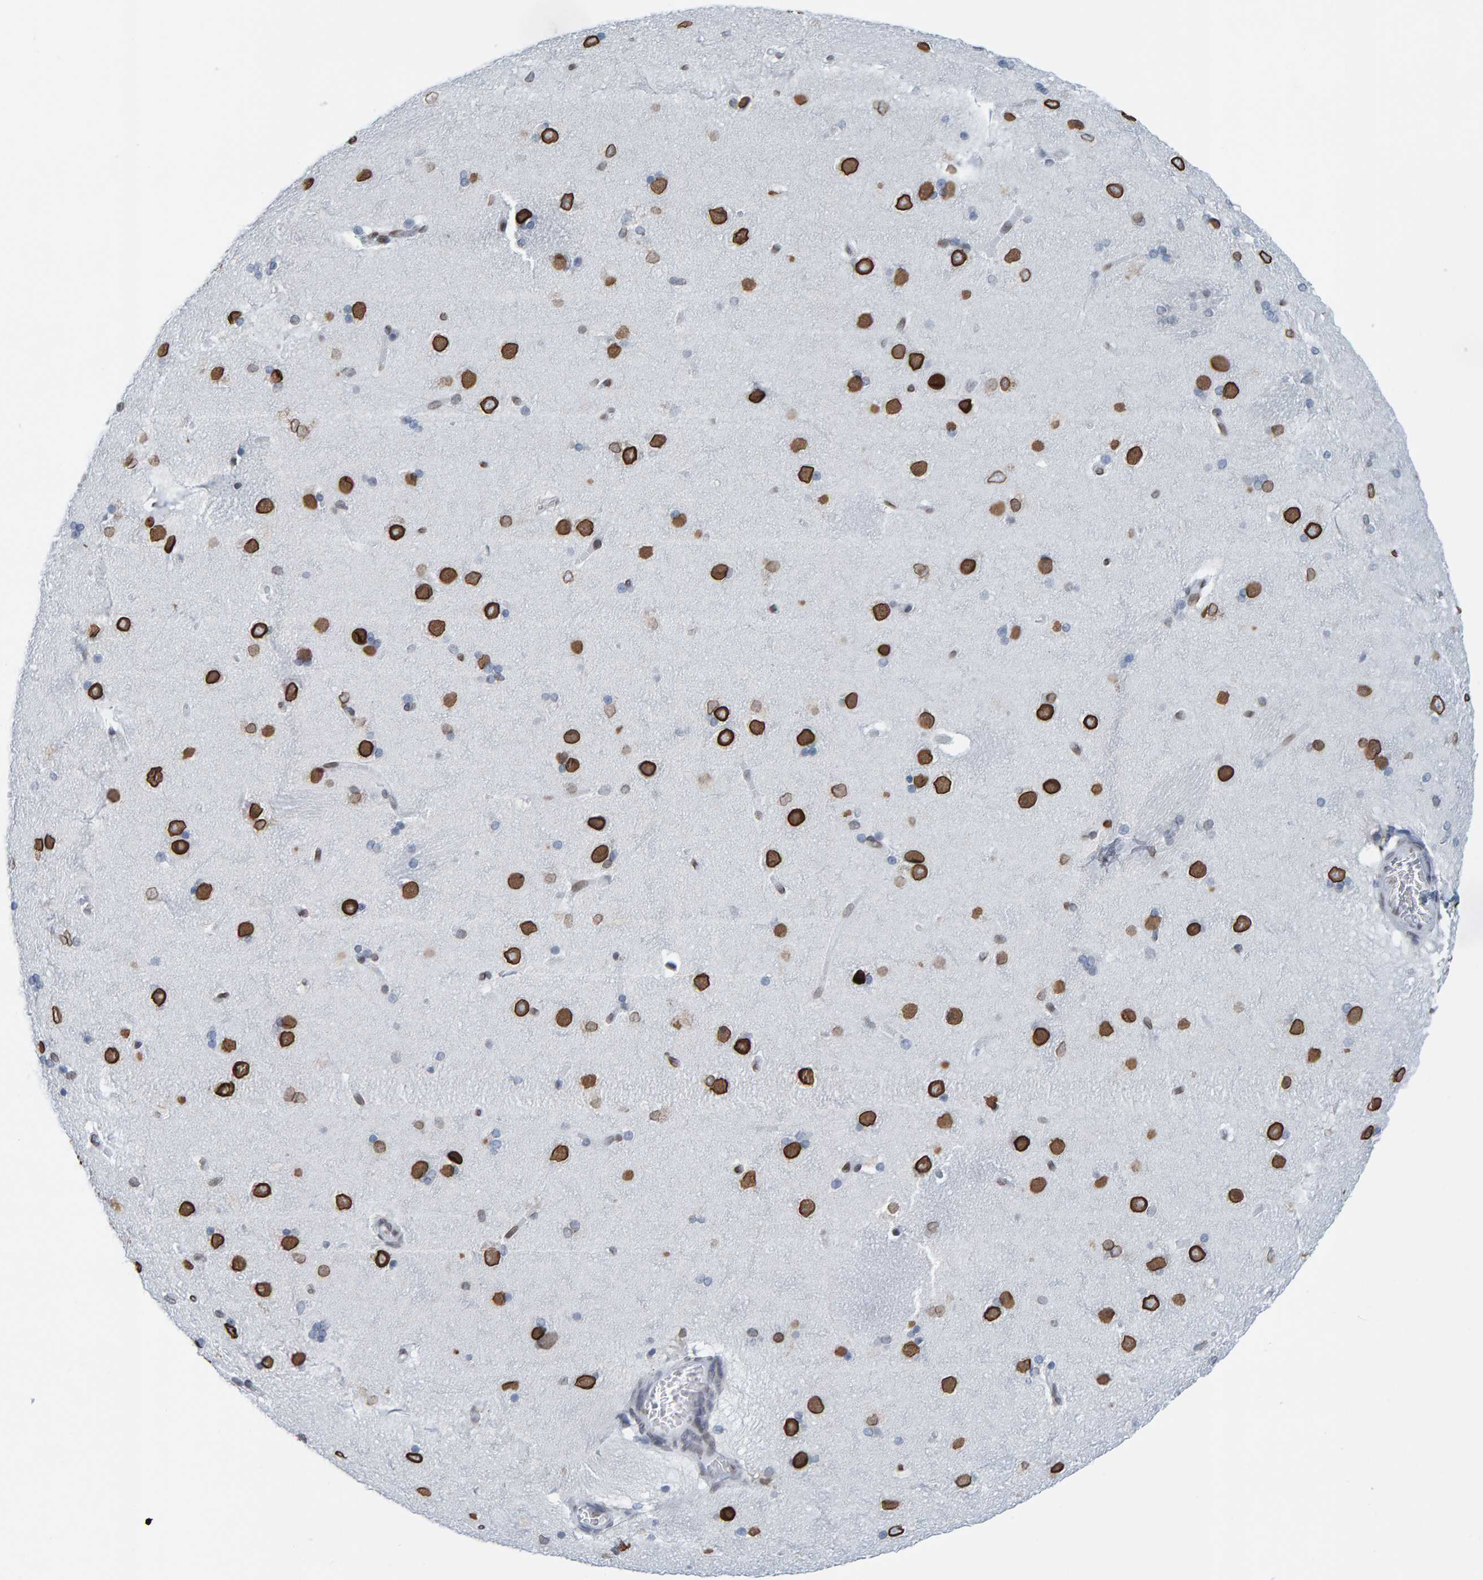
{"staining": {"intensity": "moderate", "quantity": "<25%", "location": "cytoplasmic/membranous,nuclear"}, "tissue": "caudate", "cell_type": "Glial cells", "image_type": "normal", "snomed": [{"axis": "morphology", "description": "Normal tissue, NOS"}, {"axis": "topography", "description": "Lateral ventricle wall"}], "caption": "Approximately <25% of glial cells in benign caudate exhibit moderate cytoplasmic/membranous,nuclear protein positivity as visualized by brown immunohistochemical staining.", "gene": "LMNB2", "patient": {"sex": "female", "age": 19}}